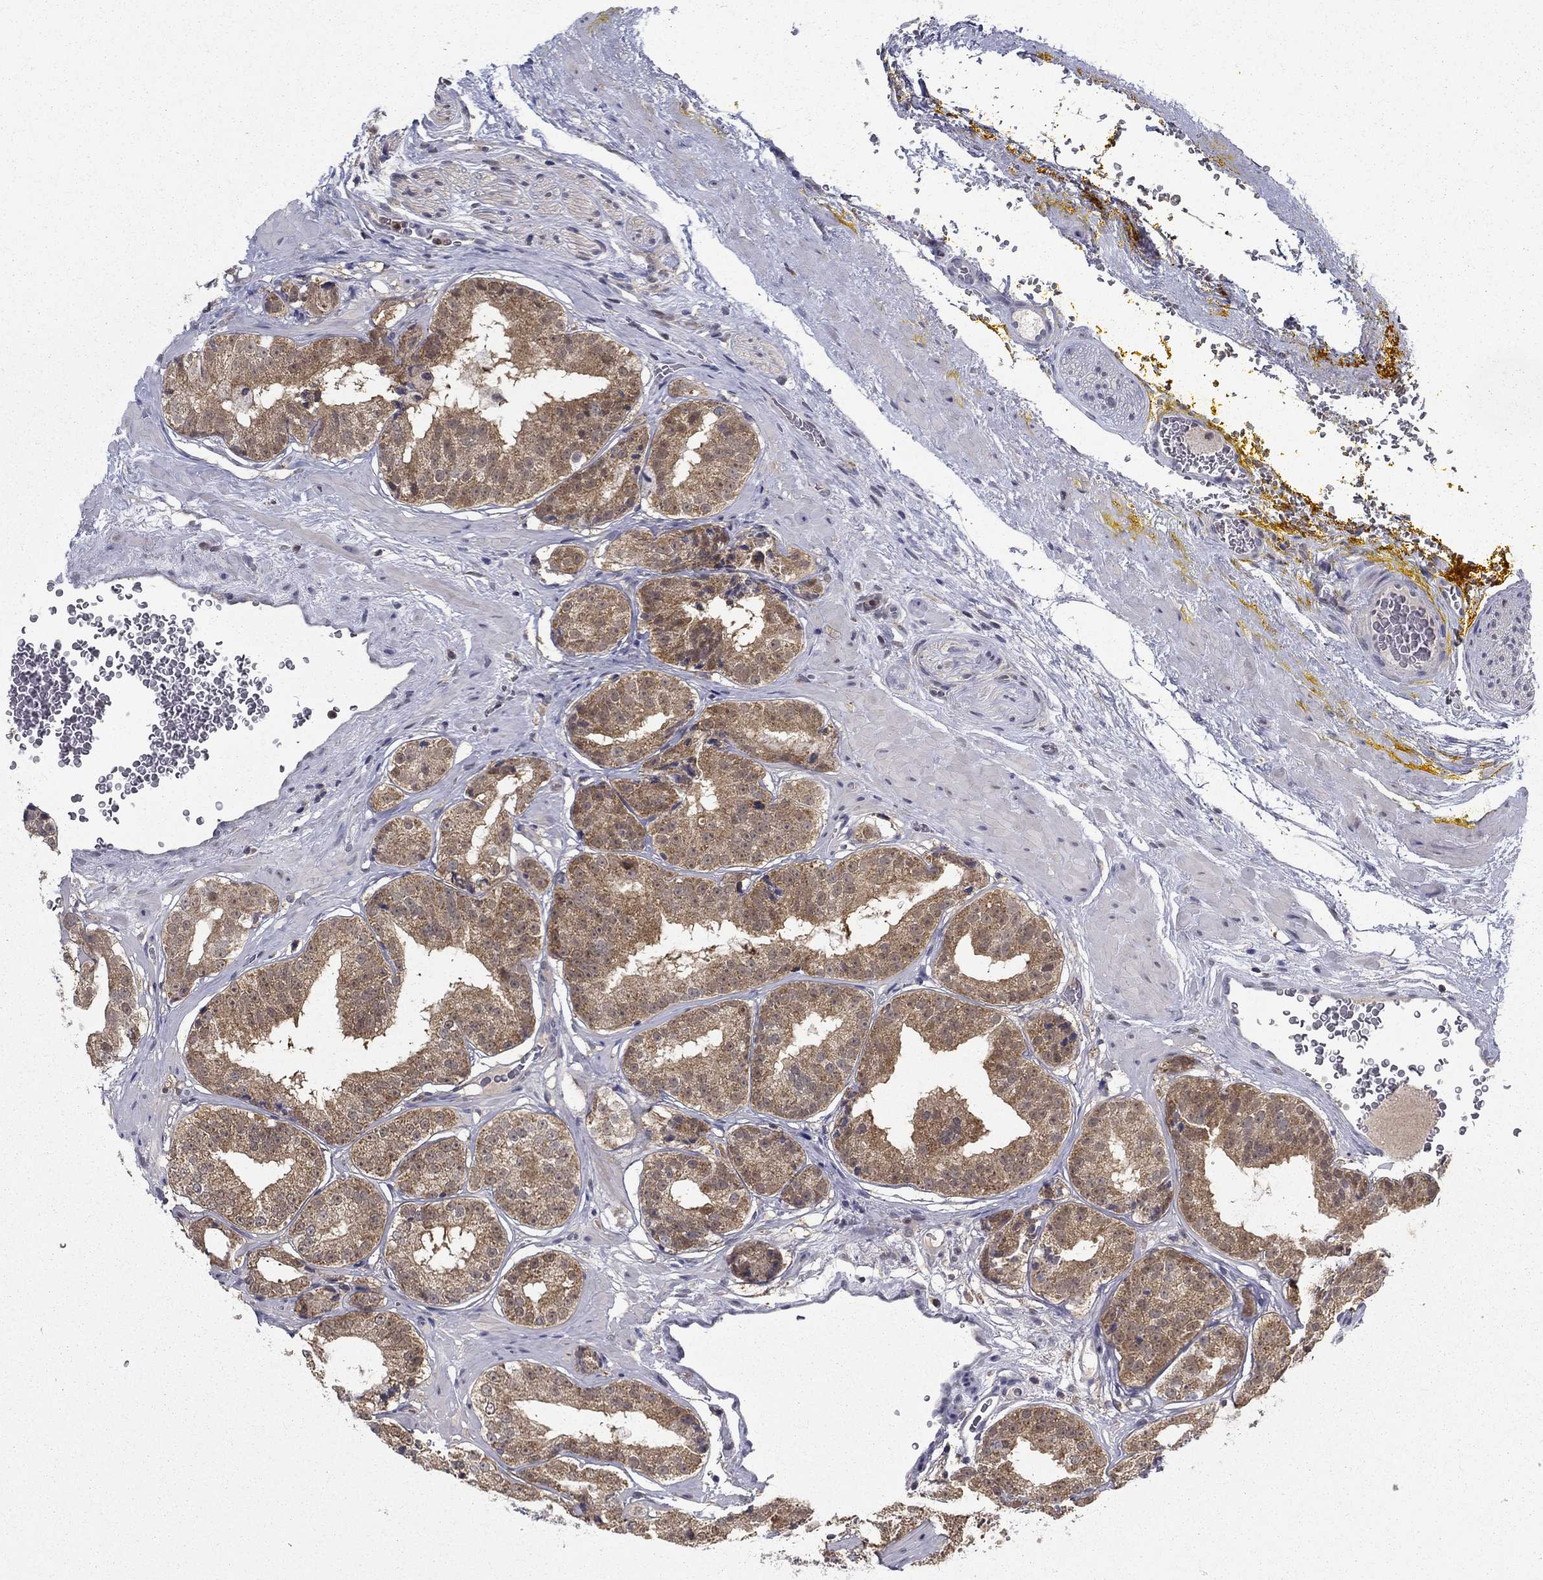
{"staining": {"intensity": "weak", "quantity": ">75%", "location": "cytoplasmic/membranous"}, "tissue": "prostate cancer", "cell_type": "Tumor cells", "image_type": "cancer", "snomed": [{"axis": "morphology", "description": "Adenocarcinoma, Low grade"}, {"axis": "topography", "description": "Prostate"}], "caption": "Adenocarcinoma (low-grade) (prostate) tissue exhibits weak cytoplasmic/membranous expression in approximately >75% of tumor cells, visualized by immunohistochemistry.", "gene": "NIT2", "patient": {"sex": "male", "age": 60}}